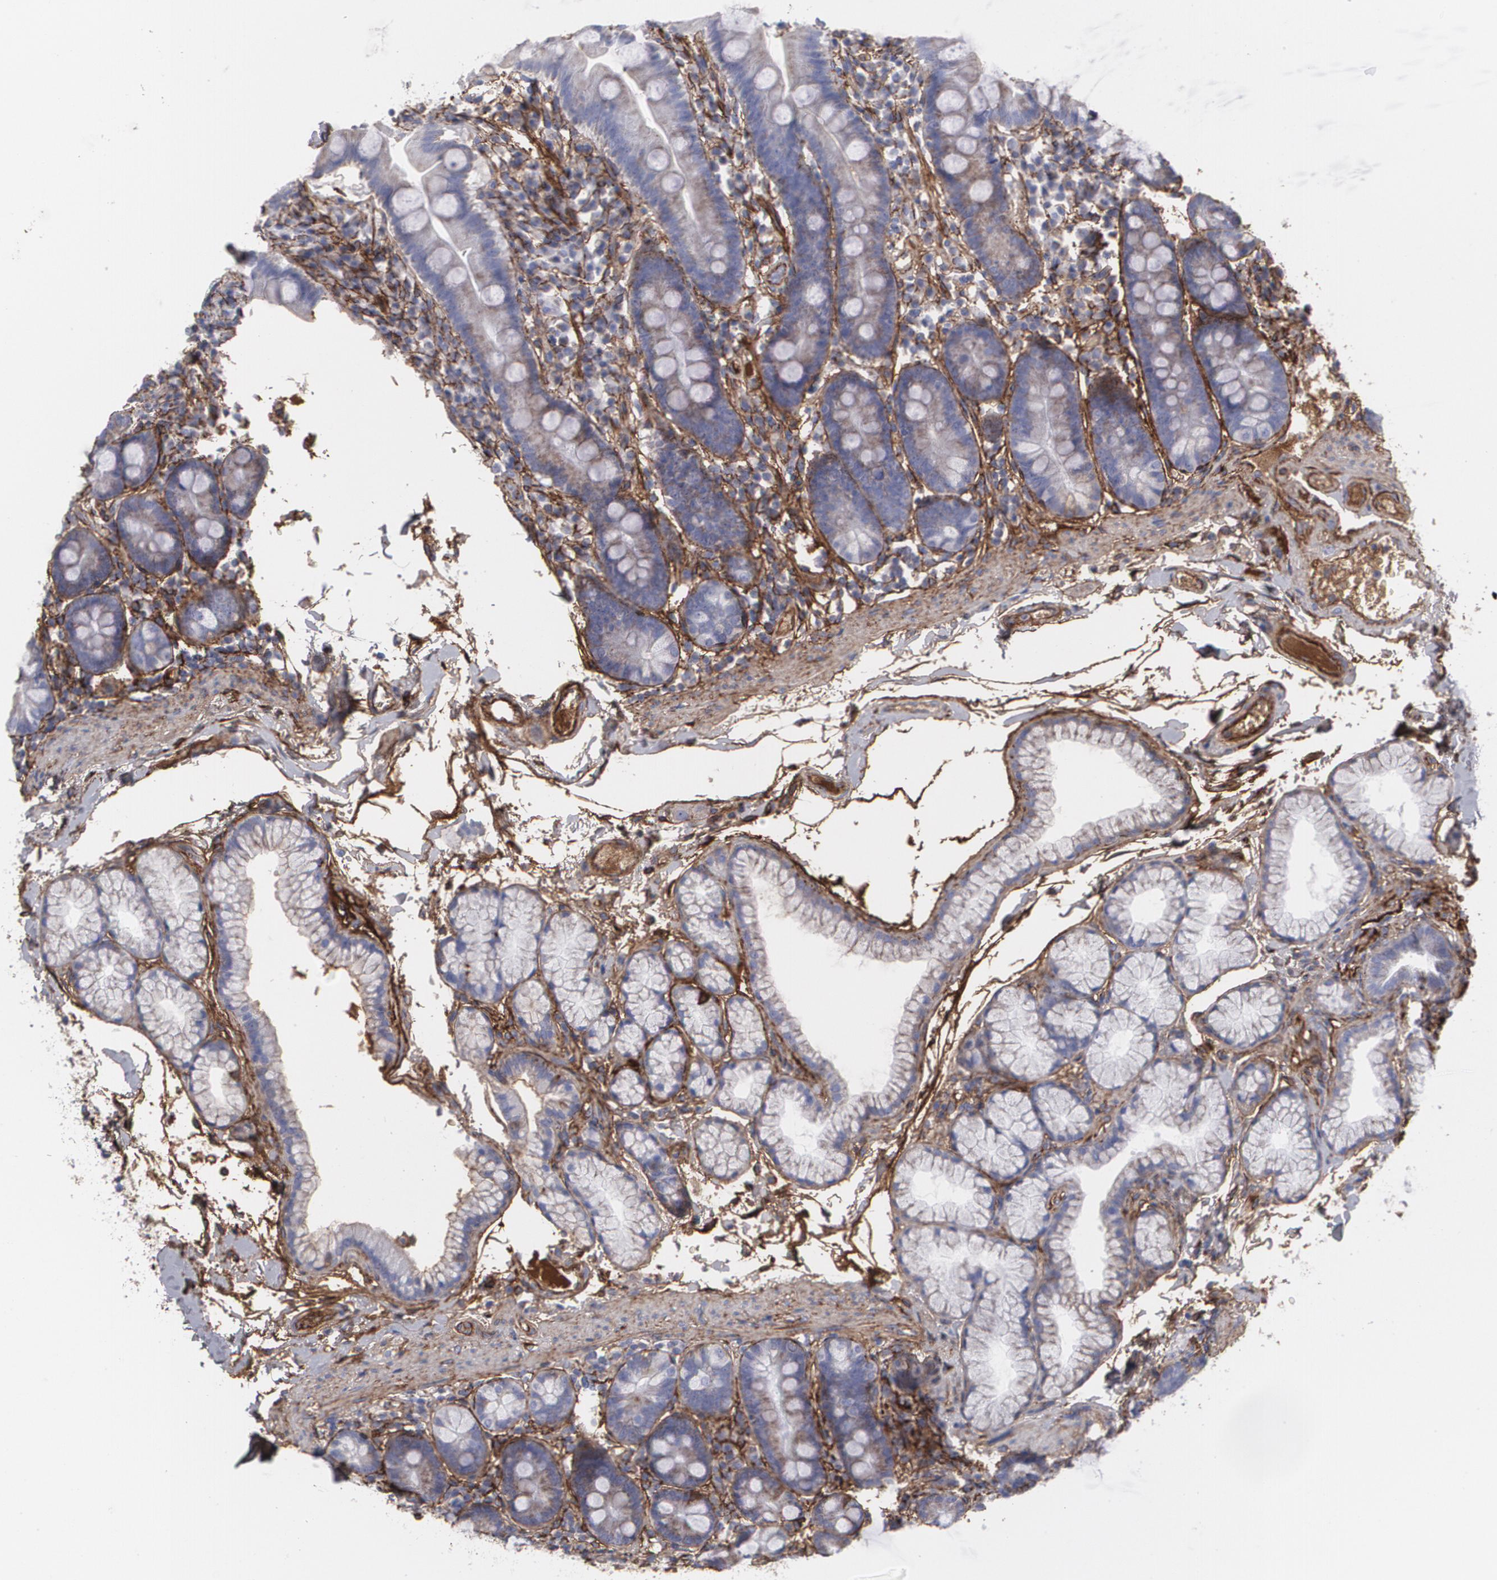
{"staining": {"intensity": "weak", "quantity": ">75%", "location": "cytoplasmic/membranous"}, "tissue": "duodenum", "cell_type": "Glandular cells", "image_type": "normal", "snomed": [{"axis": "morphology", "description": "Normal tissue, NOS"}, {"axis": "topography", "description": "Duodenum"}], "caption": "An IHC micrograph of benign tissue is shown. Protein staining in brown shows weak cytoplasmic/membranous positivity in duodenum within glandular cells.", "gene": "FBLN1", "patient": {"sex": "male", "age": 50}}